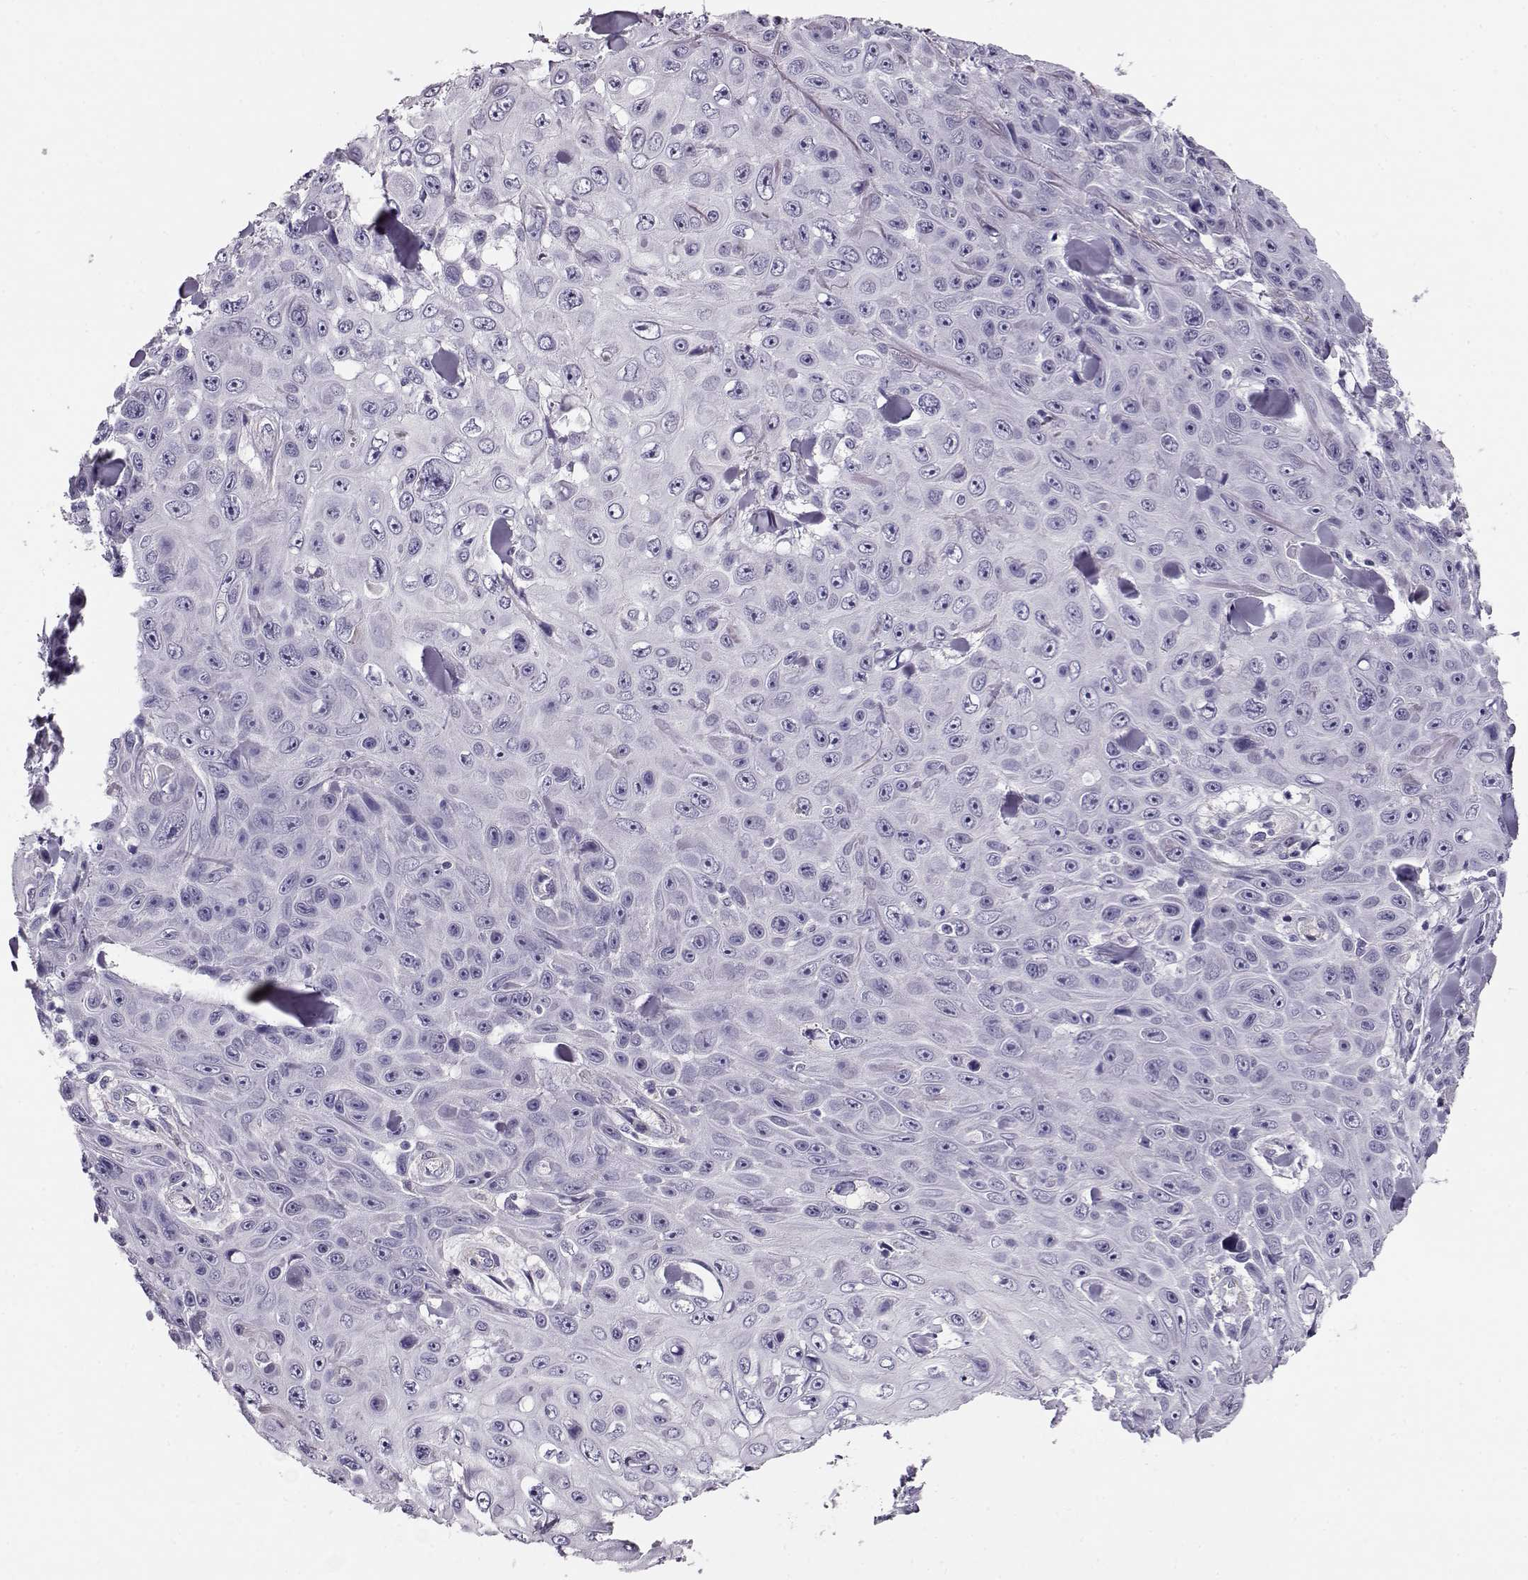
{"staining": {"intensity": "negative", "quantity": "none", "location": "none"}, "tissue": "skin cancer", "cell_type": "Tumor cells", "image_type": "cancer", "snomed": [{"axis": "morphology", "description": "Squamous cell carcinoma, NOS"}, {"axis": "topography", "description": "Skin"}], "caption": "Immunohistochemistry micrograph of skin squamous cell carcinoma stained for a protein (brown), which exhibits no positivity in tumor cells.", "gene": "RBM44", "patient": {"sex": "male", "age": 82}}